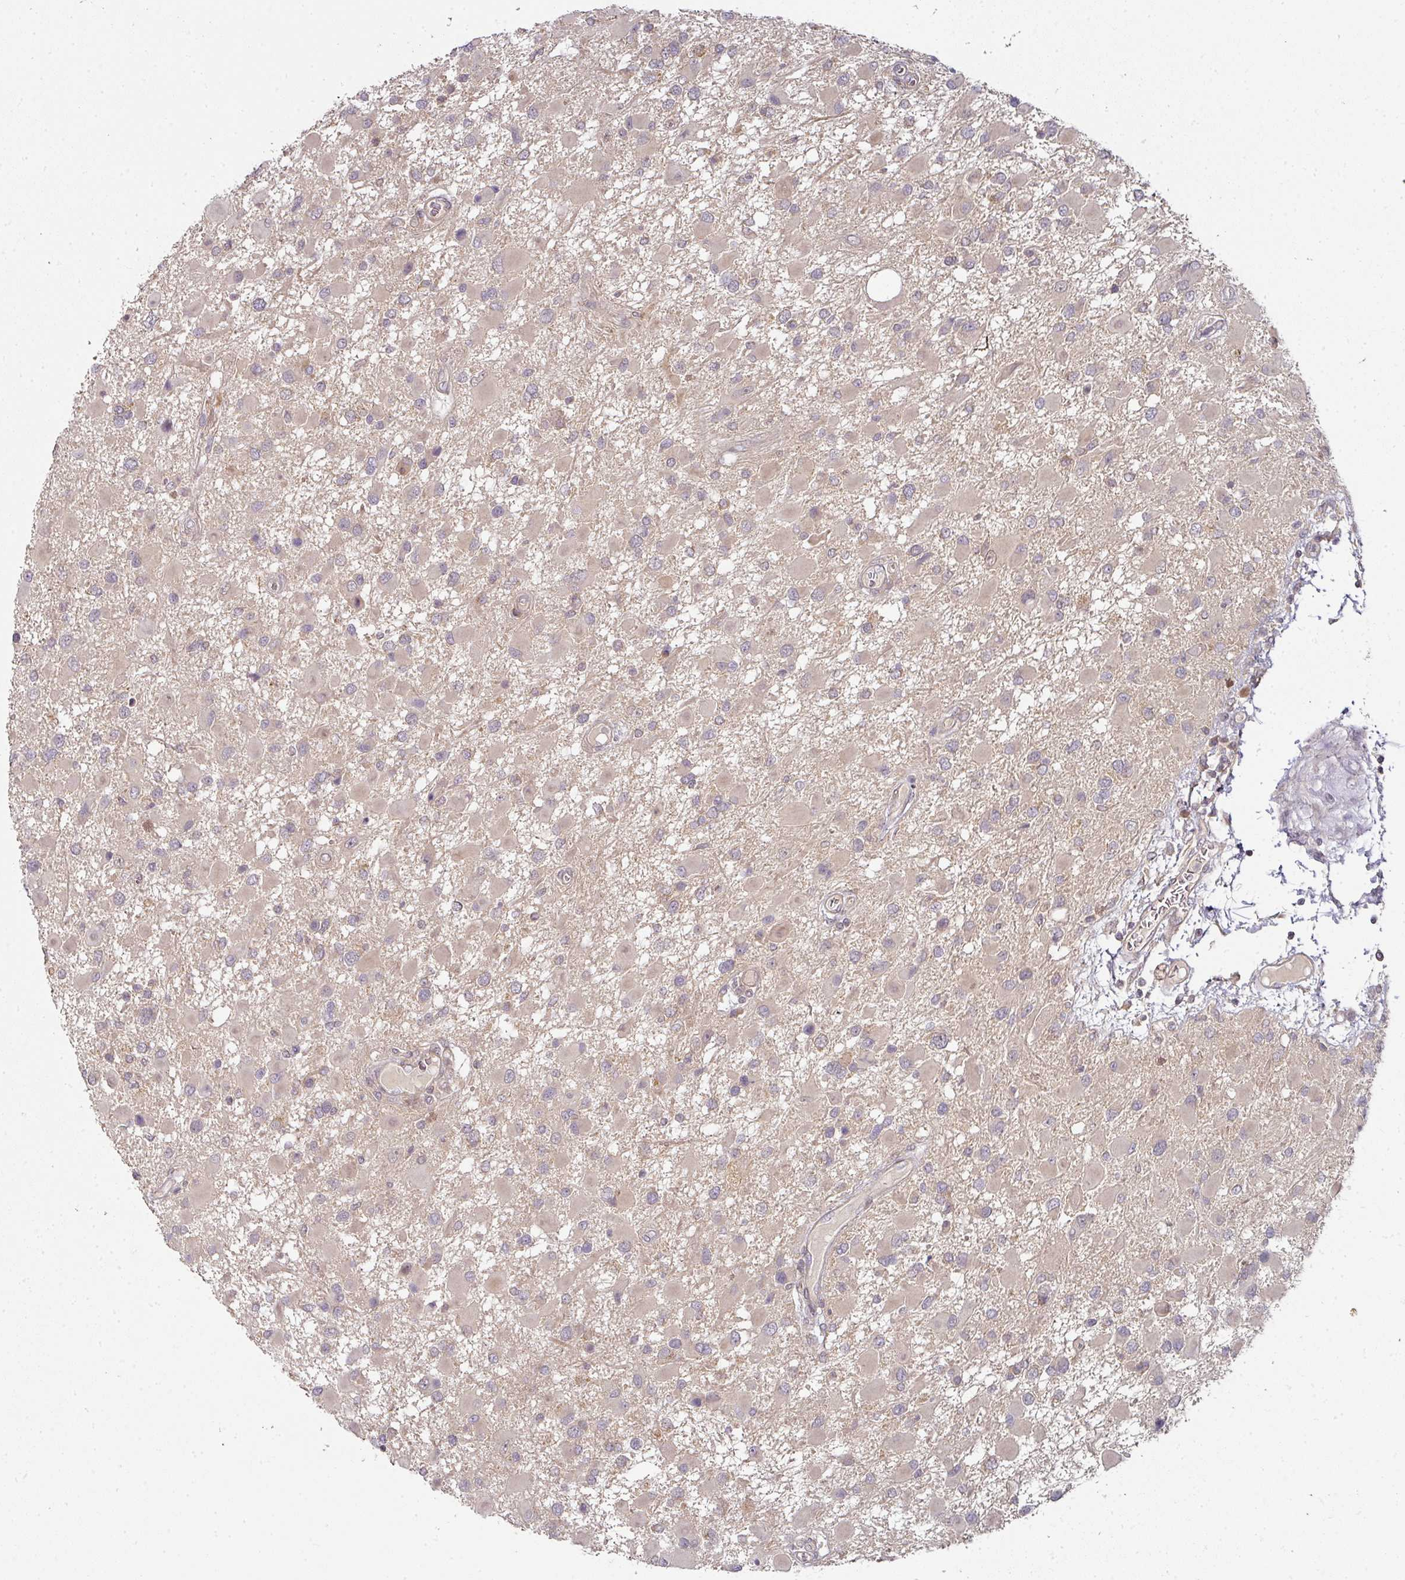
{"staining": {"intensity": "negative", "quantity": "none", "location": "none"}, "tissue": "glioma", "cell_type": "Tumor cells", "image_type": "cancer", "snomed": [{"axis": "morphology", "description": "Glioma, malignant, High grade"}, {"axis": "topography", "description": "Brain"}], "caption": "The immunohistochemistry histopathology image has no significant staining in tumor cells of glioma tissue. (Stains: DAB IHC with hematoxylin counter stain, Microscopy: brightfield microscopy at high magnification).", "gene": "MAP2K2", "patient": {"sex": "male", "age": 53}}